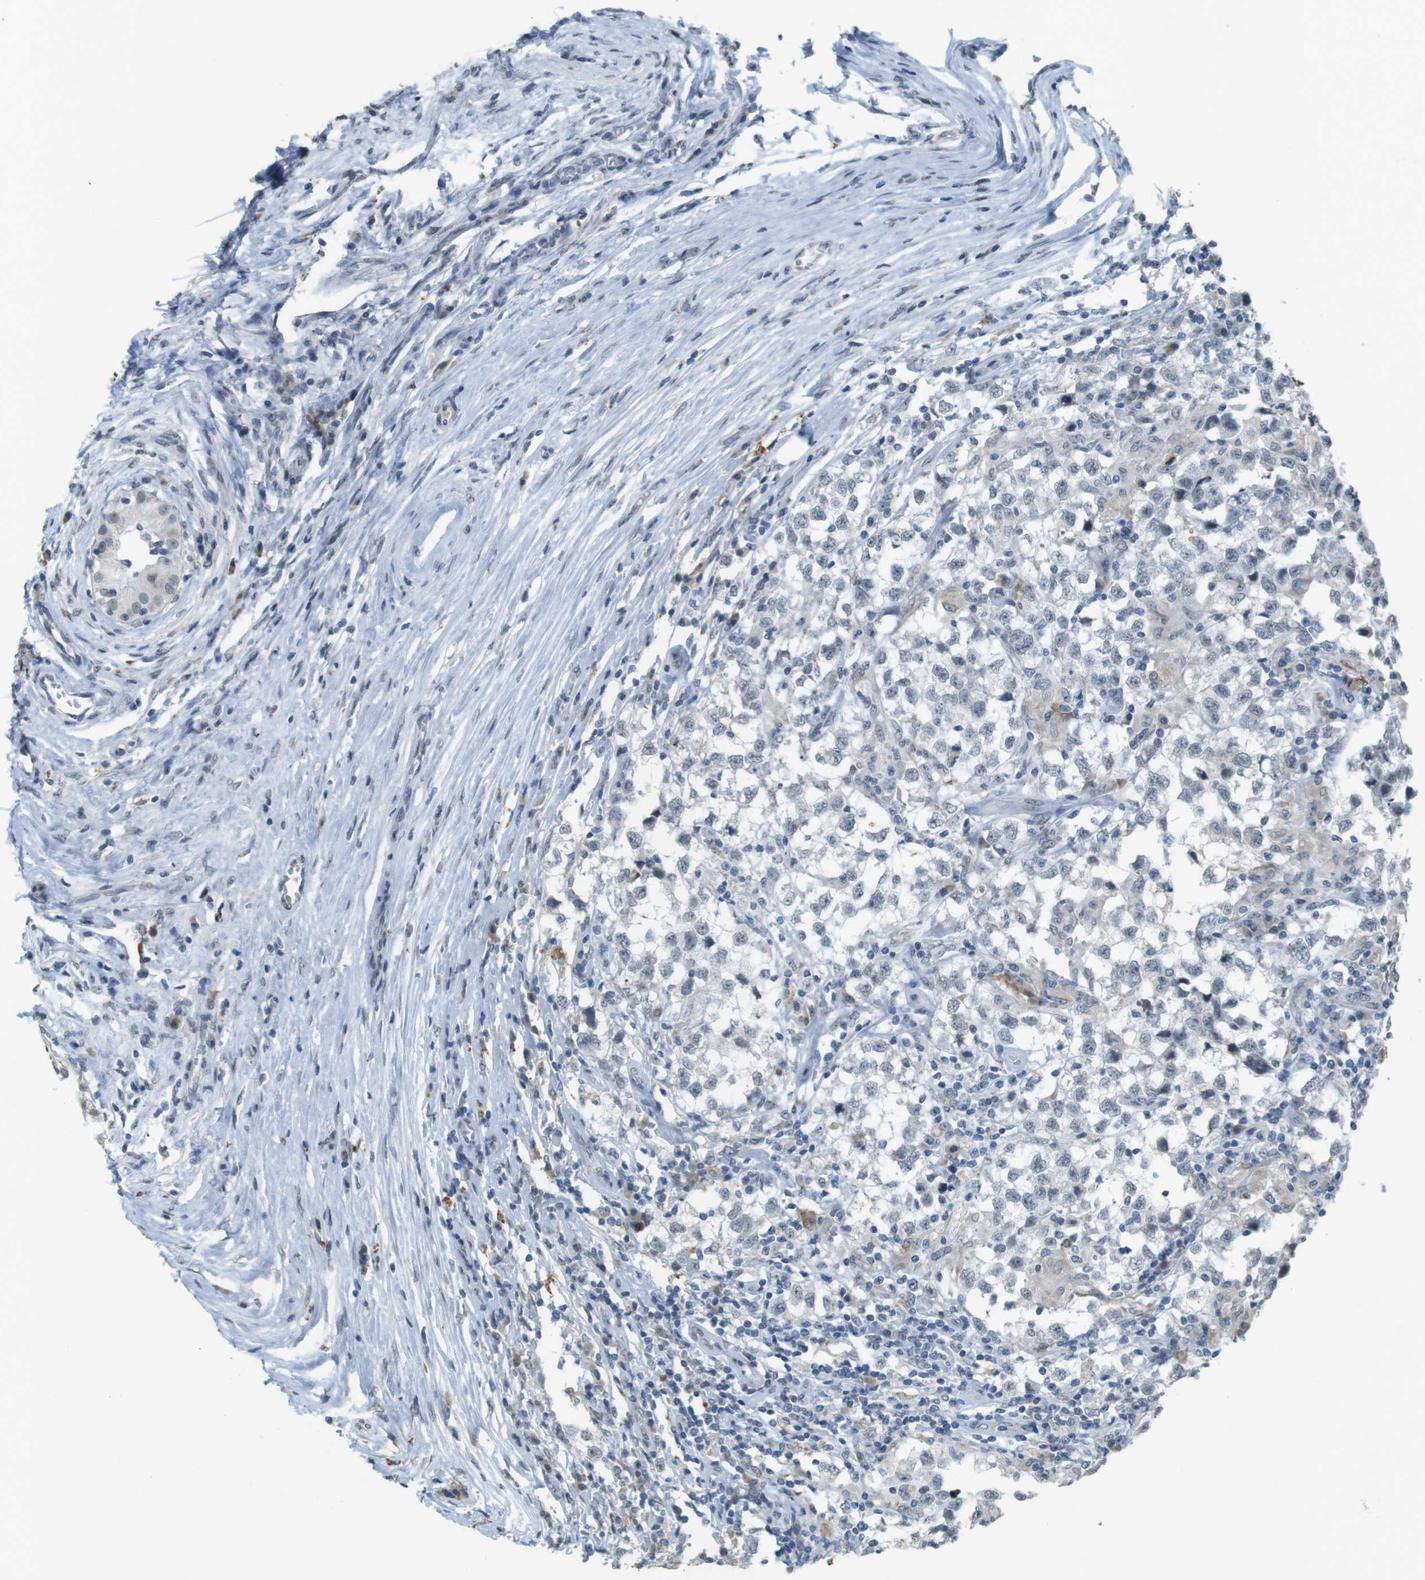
{"staining": {"intensity": "negative", "quantity": "none", "location": "none"}, "tissue": "testis cancer", "cell_type": "Tumor cells", "image_type": "cancer", "snomed": [{"axis": "morphology", "description": "Carcinoma, Embryonal, NOS"}, {"axis": "topography", "description": "Testis"}], "caption": "Embryonal carcinoma (testis) was stained to show a protein in brown. There is no significant positivity in tumor cells.", "gene": "FZD10", "patient": {"sex": "male", "age": 21}}